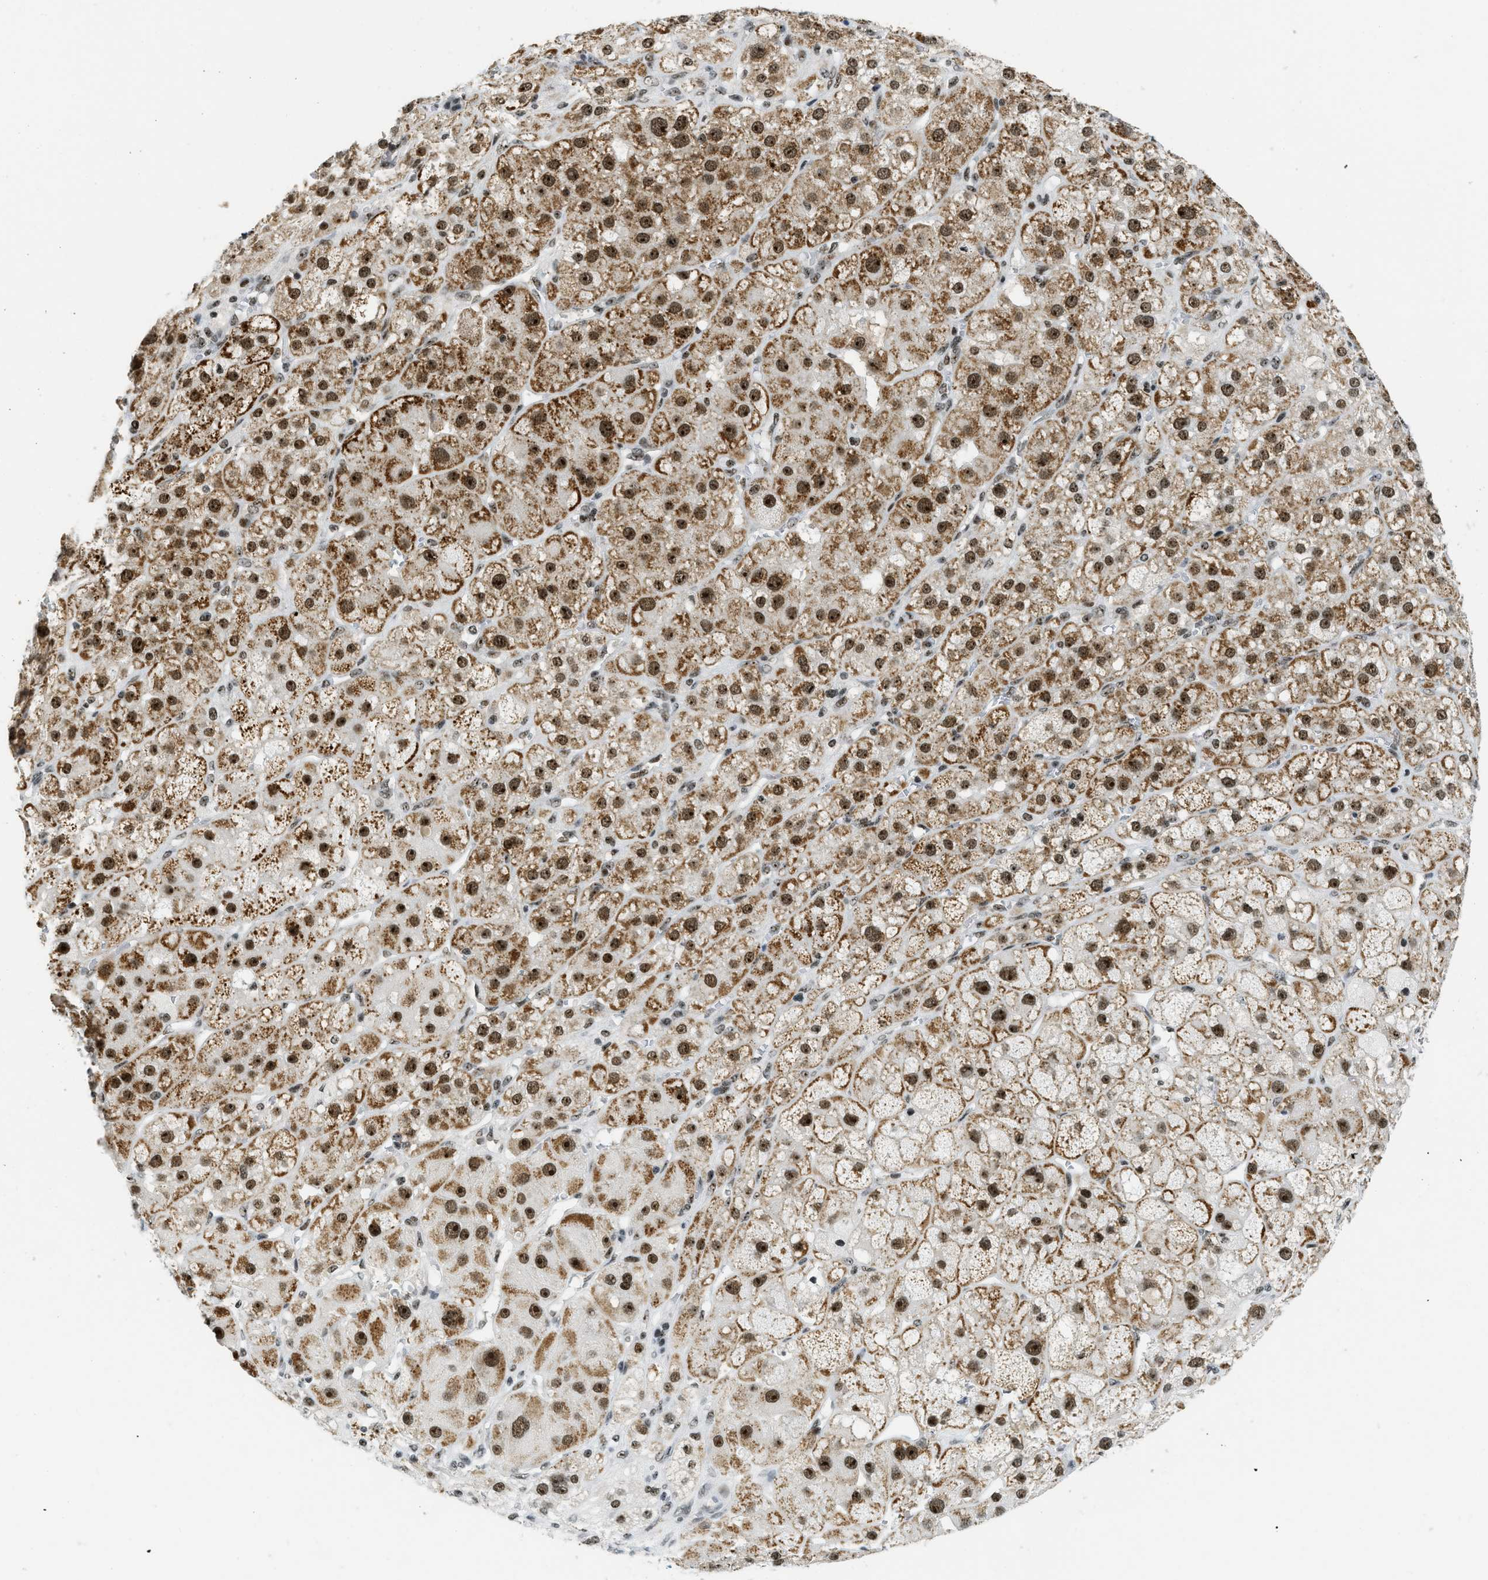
{"staining": {"intensity": "strong", "quantity": ">75%", "location": "cytoplasmic/membranous,nuclear"}, "tissue": "adrenal gland", "cell_type": "Glandular cells", "image_type": "normal", "snomed": [{"axis": "morphology", "description": "Normal tissue, NOS"}, {"axis": "topography", "description": "Adrenal gland"}], "caption": "Brown immunohistochemical staining in benign human adrenal gland displays strong cytoplasmic/membranous,nuclear staining in about >75% of glandular cells. The protein of interest is stained brown, and the nuclei are stained in blue (DAB (3,3'-diaminobenzidine) IHC with brightfield microscopy, high magnification).", "gene": "URB1", "patient": {"sex": "female", "age": 47}}